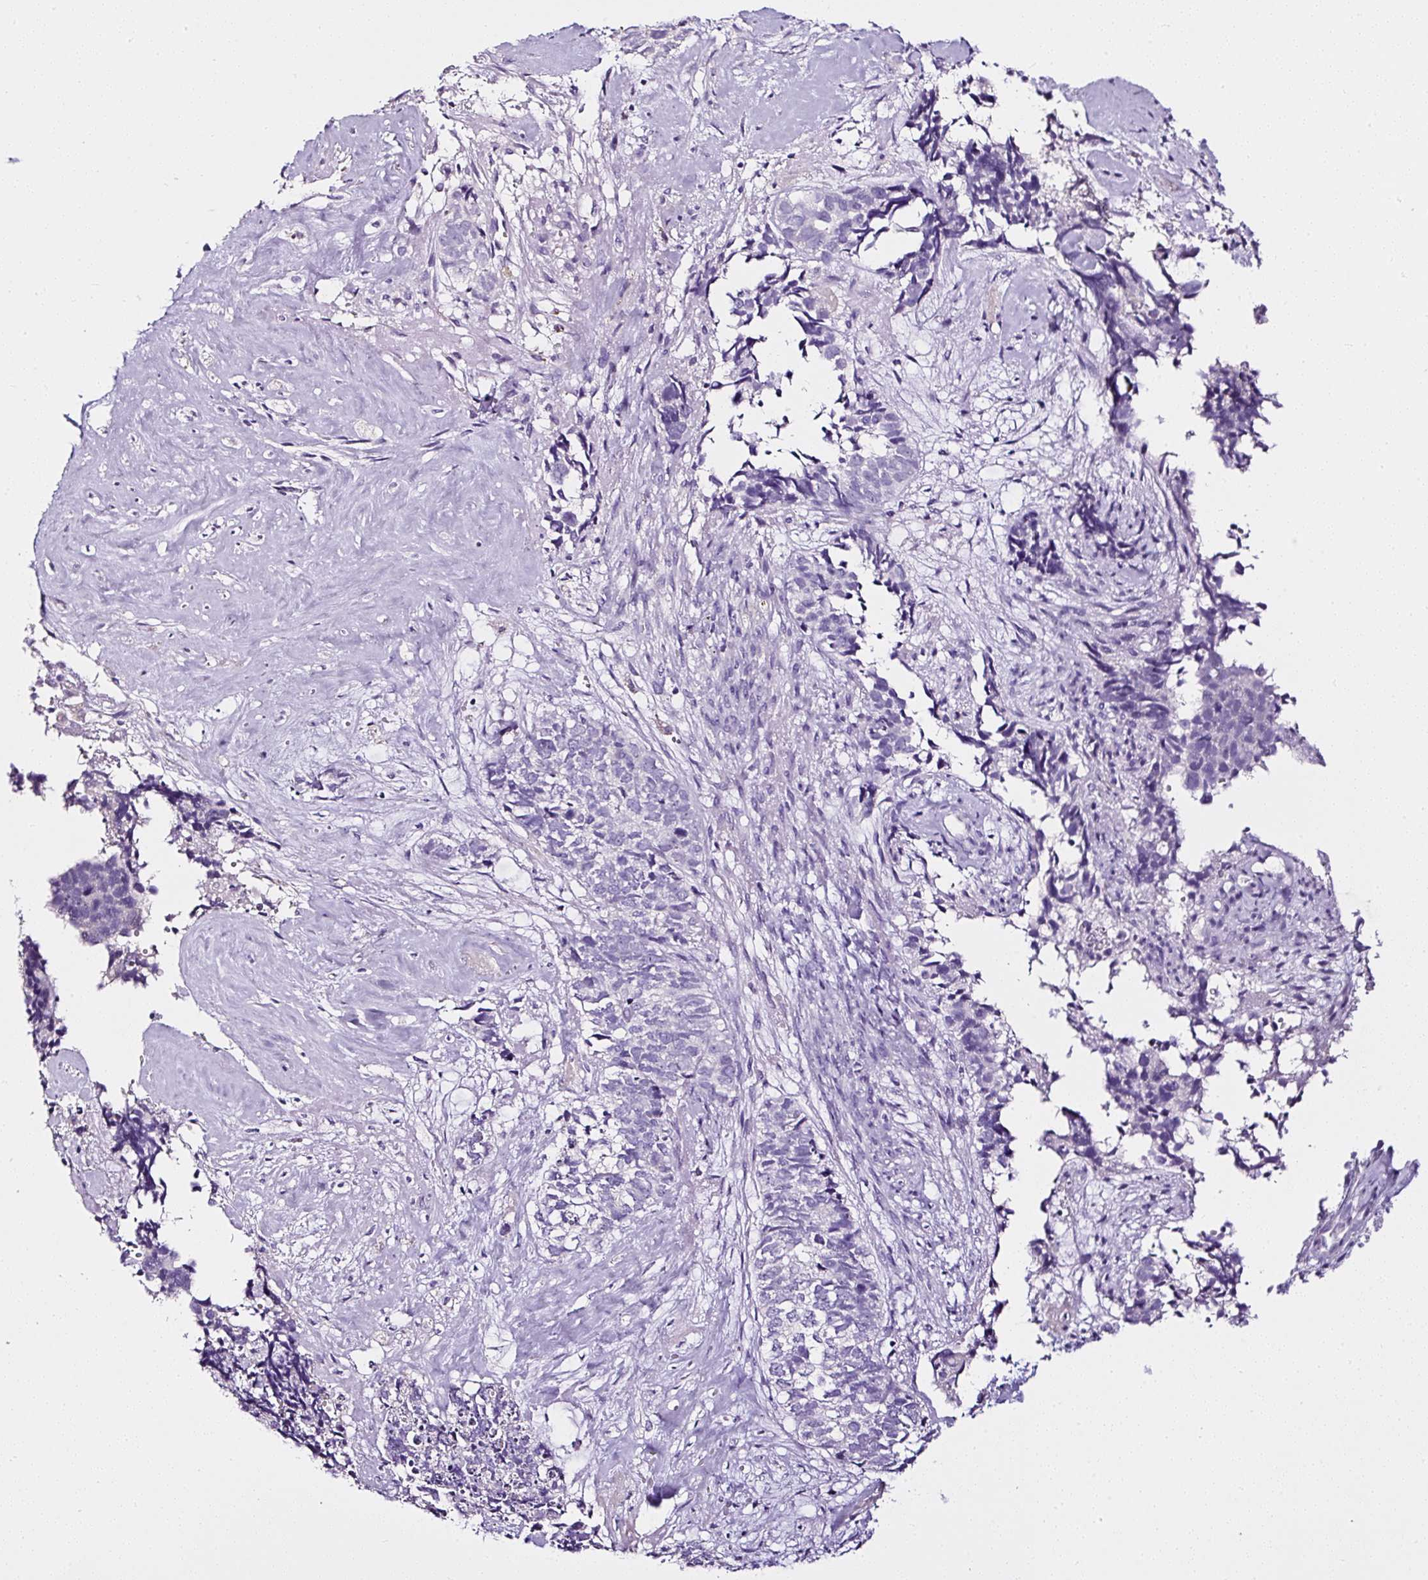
{"staining": {"intensity": "negative", "quantity": "none", "location": "none"}, "tissue": "cervical cancer", "cell_type": "Tumor cells", "image_type": "cancer", "snomed": [{"axis": "morphology", "description": "Squamous cell carcinoma, NOS"}, {"axis": "topography", "description": "Cervix"}], "caption": "An immunohistochemistry (IHC) micrograph of squamous cell carcinoma (cervical) is shown. There is no staining in tumor cells of squamous cell carcinoma (cervical). (IHC, brightfield microscopy, high magnification).", "gene": "ATP2A1", "patient": {"sex": "female", "age": 63}}